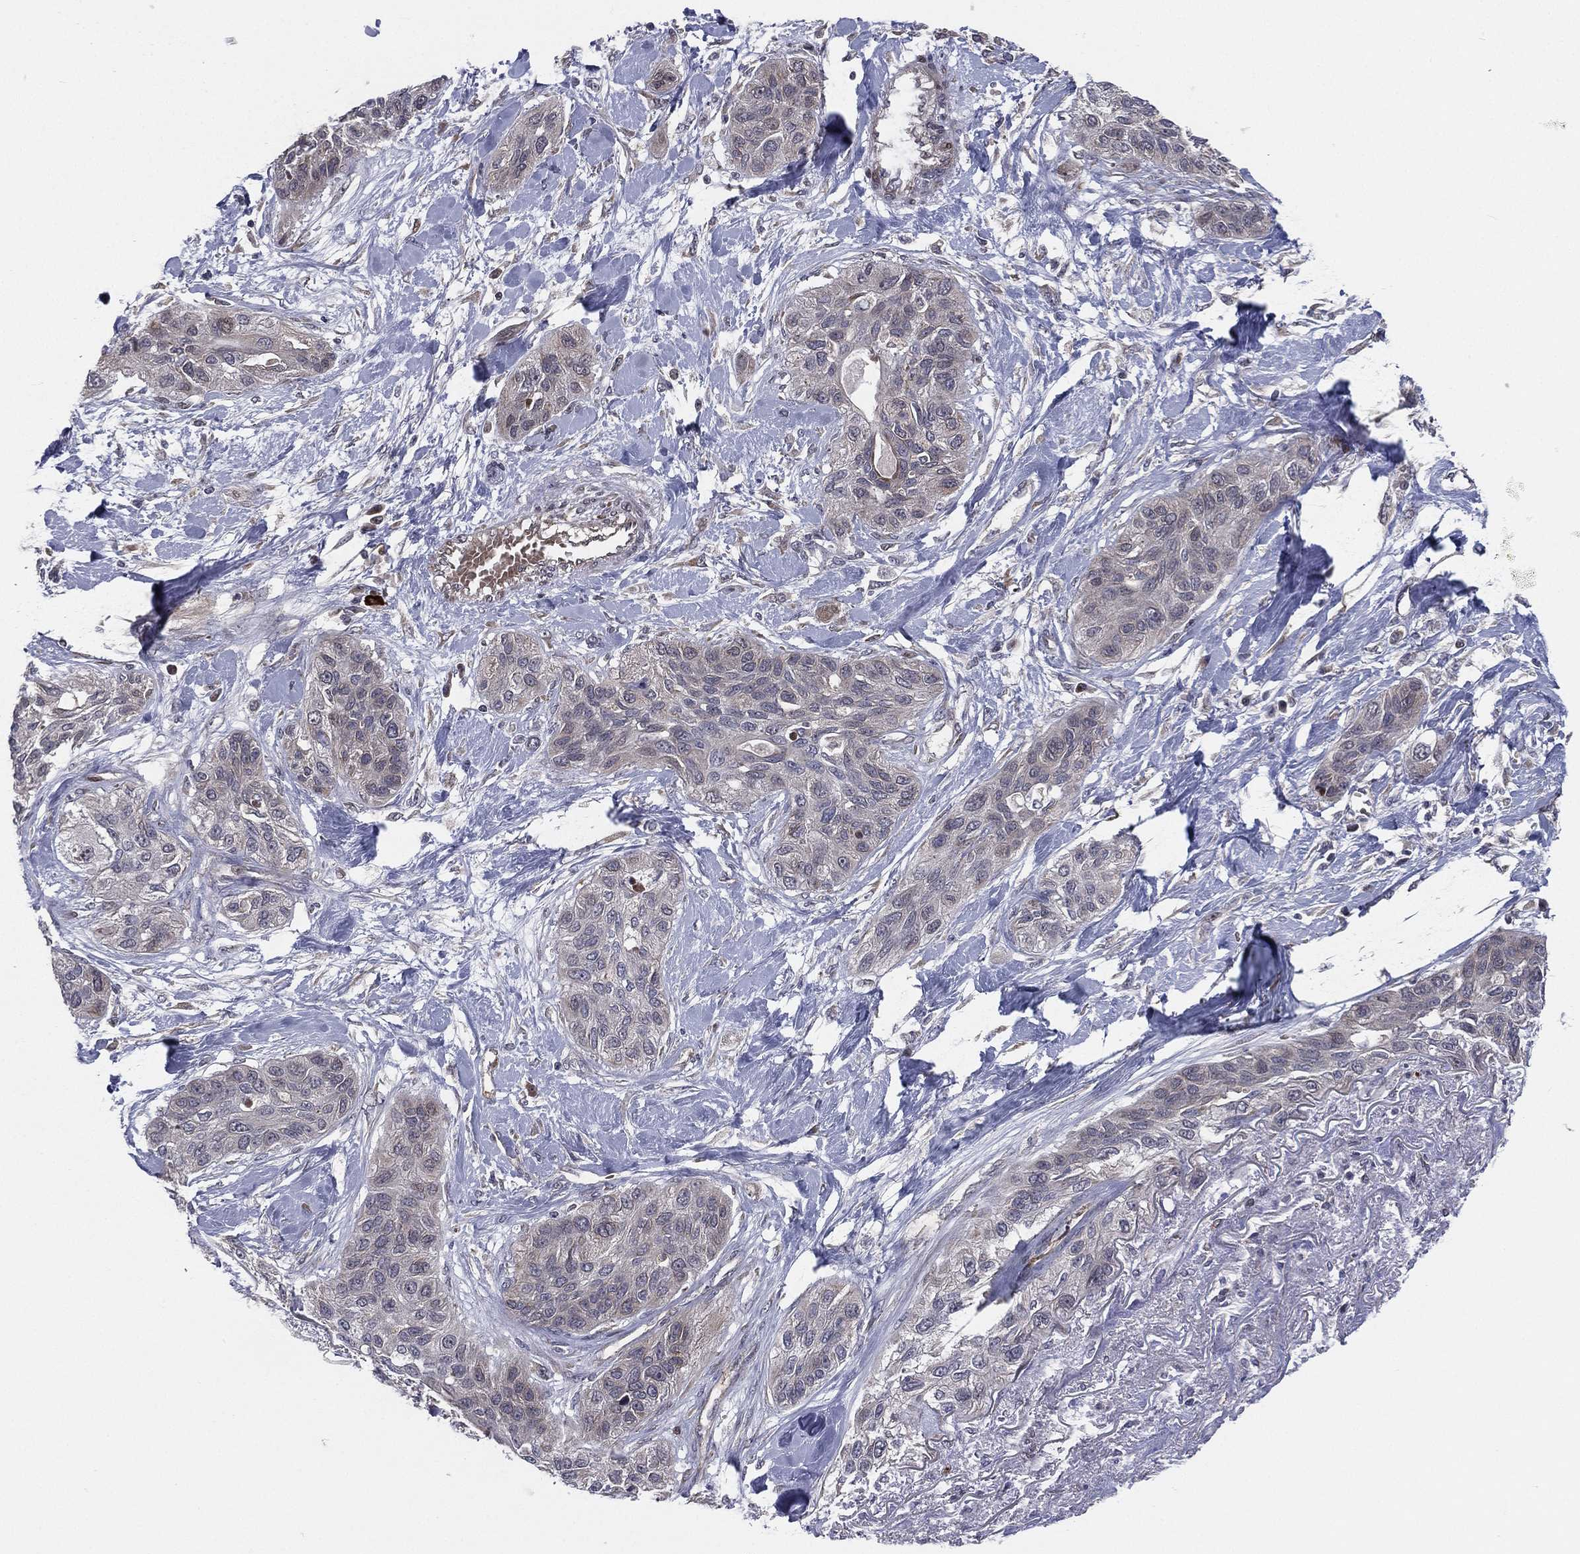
{"staining": {"intensity": "negative", "quantity": "none", "location": "none"}, "tissue": "lung cancer", "cell_type": "Tumor cells", "image_type": "cancer", "snomed": [{"axis": "morphology", "description": "Squamous cell carcinoma, NOS"}, {"axis": "topography", "description": "Lung"}], "caption": "Immunohistochemistry (IHC) image of neoplastic tissue: human squamous cell carcinoma (lung) stained with DAB (3,3'-diaminobenzidine) reveals no significant protein expression in tumor cells.", "gene": "UTP14A", "patient": {"sex": "female", "age": 70}}